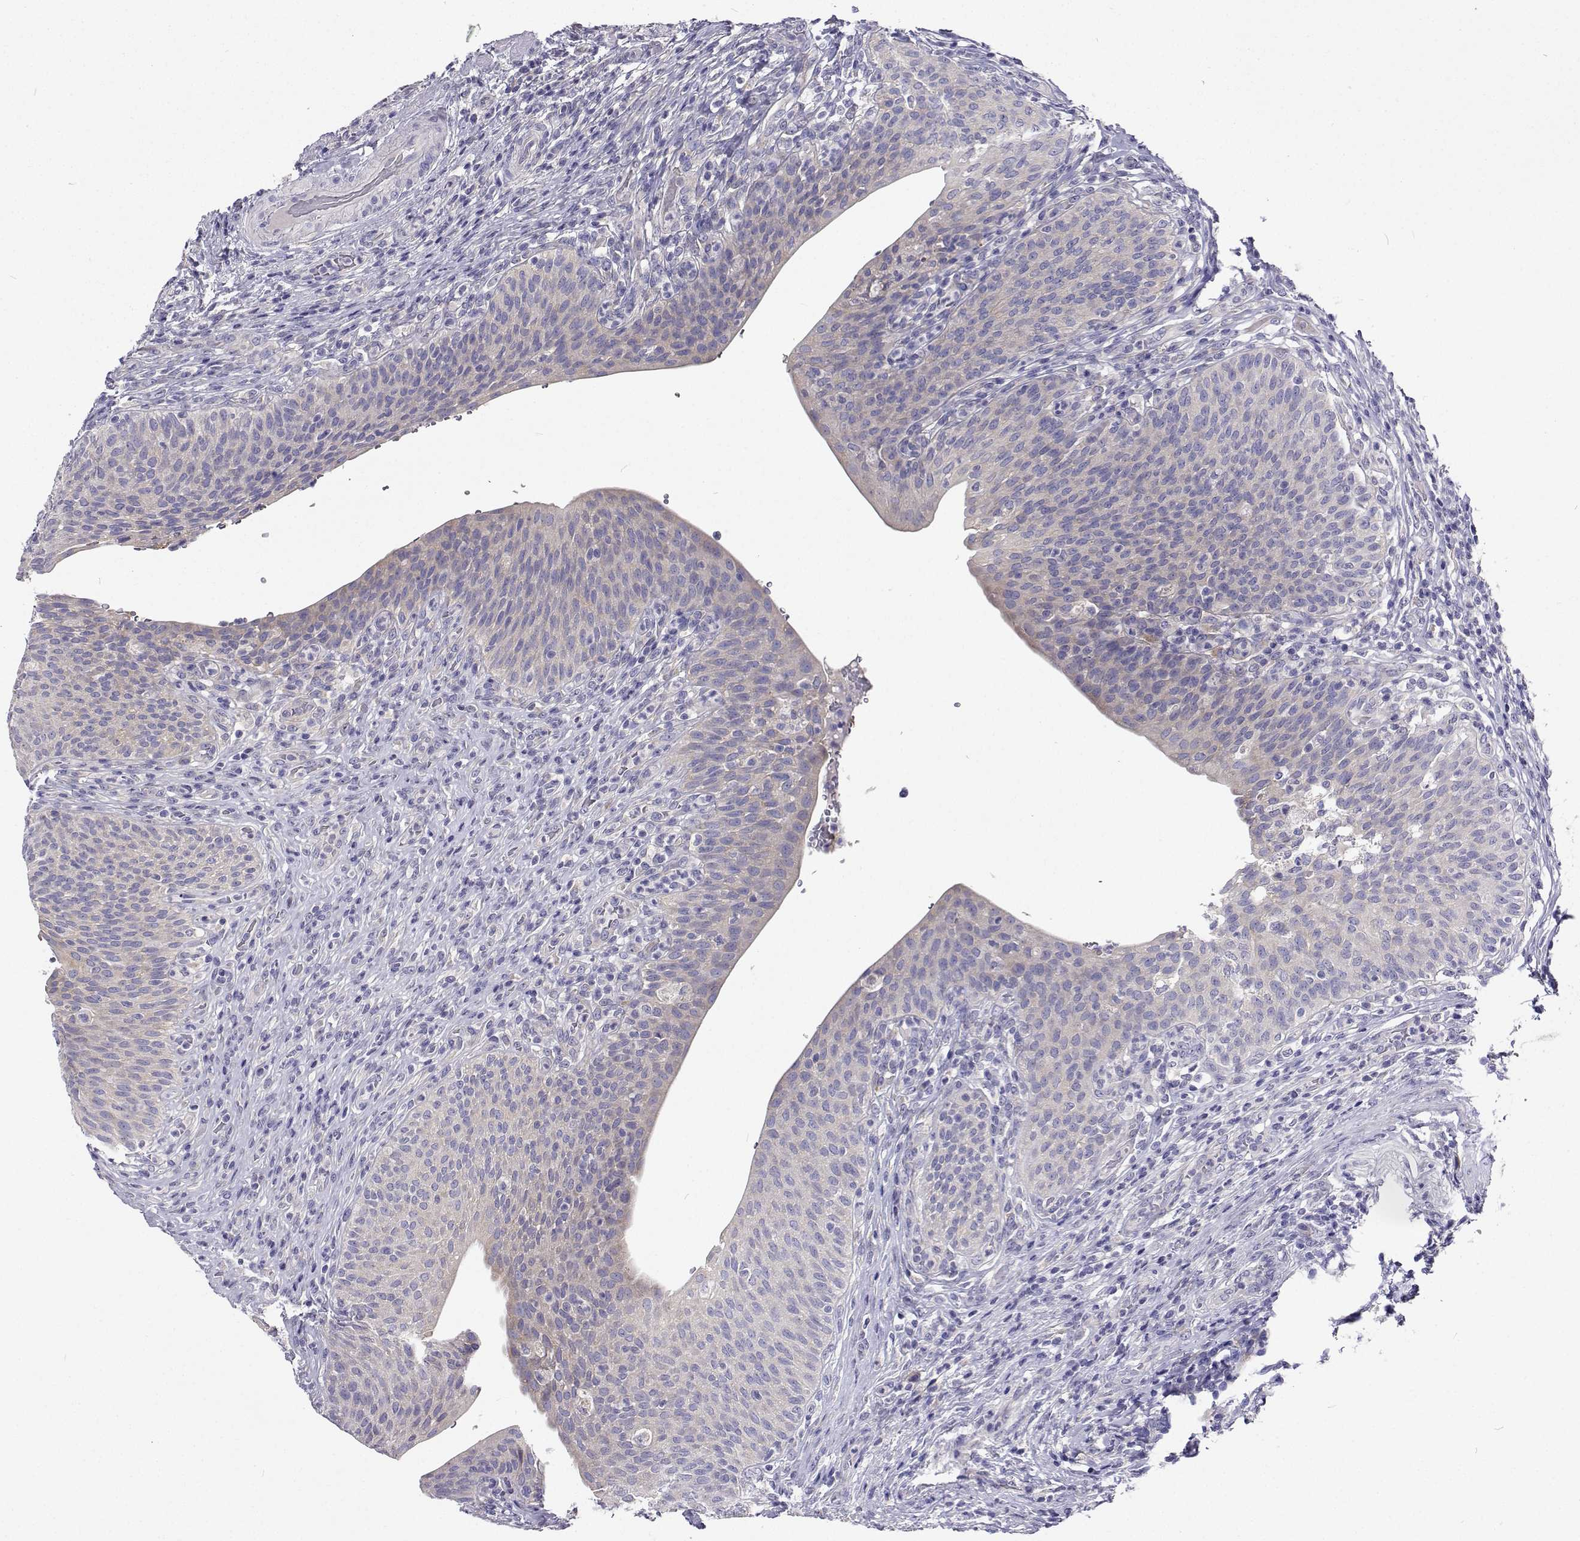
{"staining": {"intensity": "negative", "quantity": "none", "location": "none"}, "tissue": "urinary bladder", "cell_type": "Urothelial cells", "image_type": "normal", "snomed": [{"axis": "morphology", "description": "Normal tissue, NOS"}, {"axis": "topography", "description": "Urinary bladder"}, {"axis": "topography", "description": "Peripheral nerve tissue"}], "caption": "This is a histopathology image of IHC staining of normal urinary bladder, which shows no expression in urothelial cells. The staining was performed using DAB (3,3'-diaminobenzidine) to visualize the protein expression in brown, while the nuclei were stained in blue with hematoxylin (Magnification: 20x).", "gene": "LHFPL7", "patient": {"sex": "male", "age": 66}}